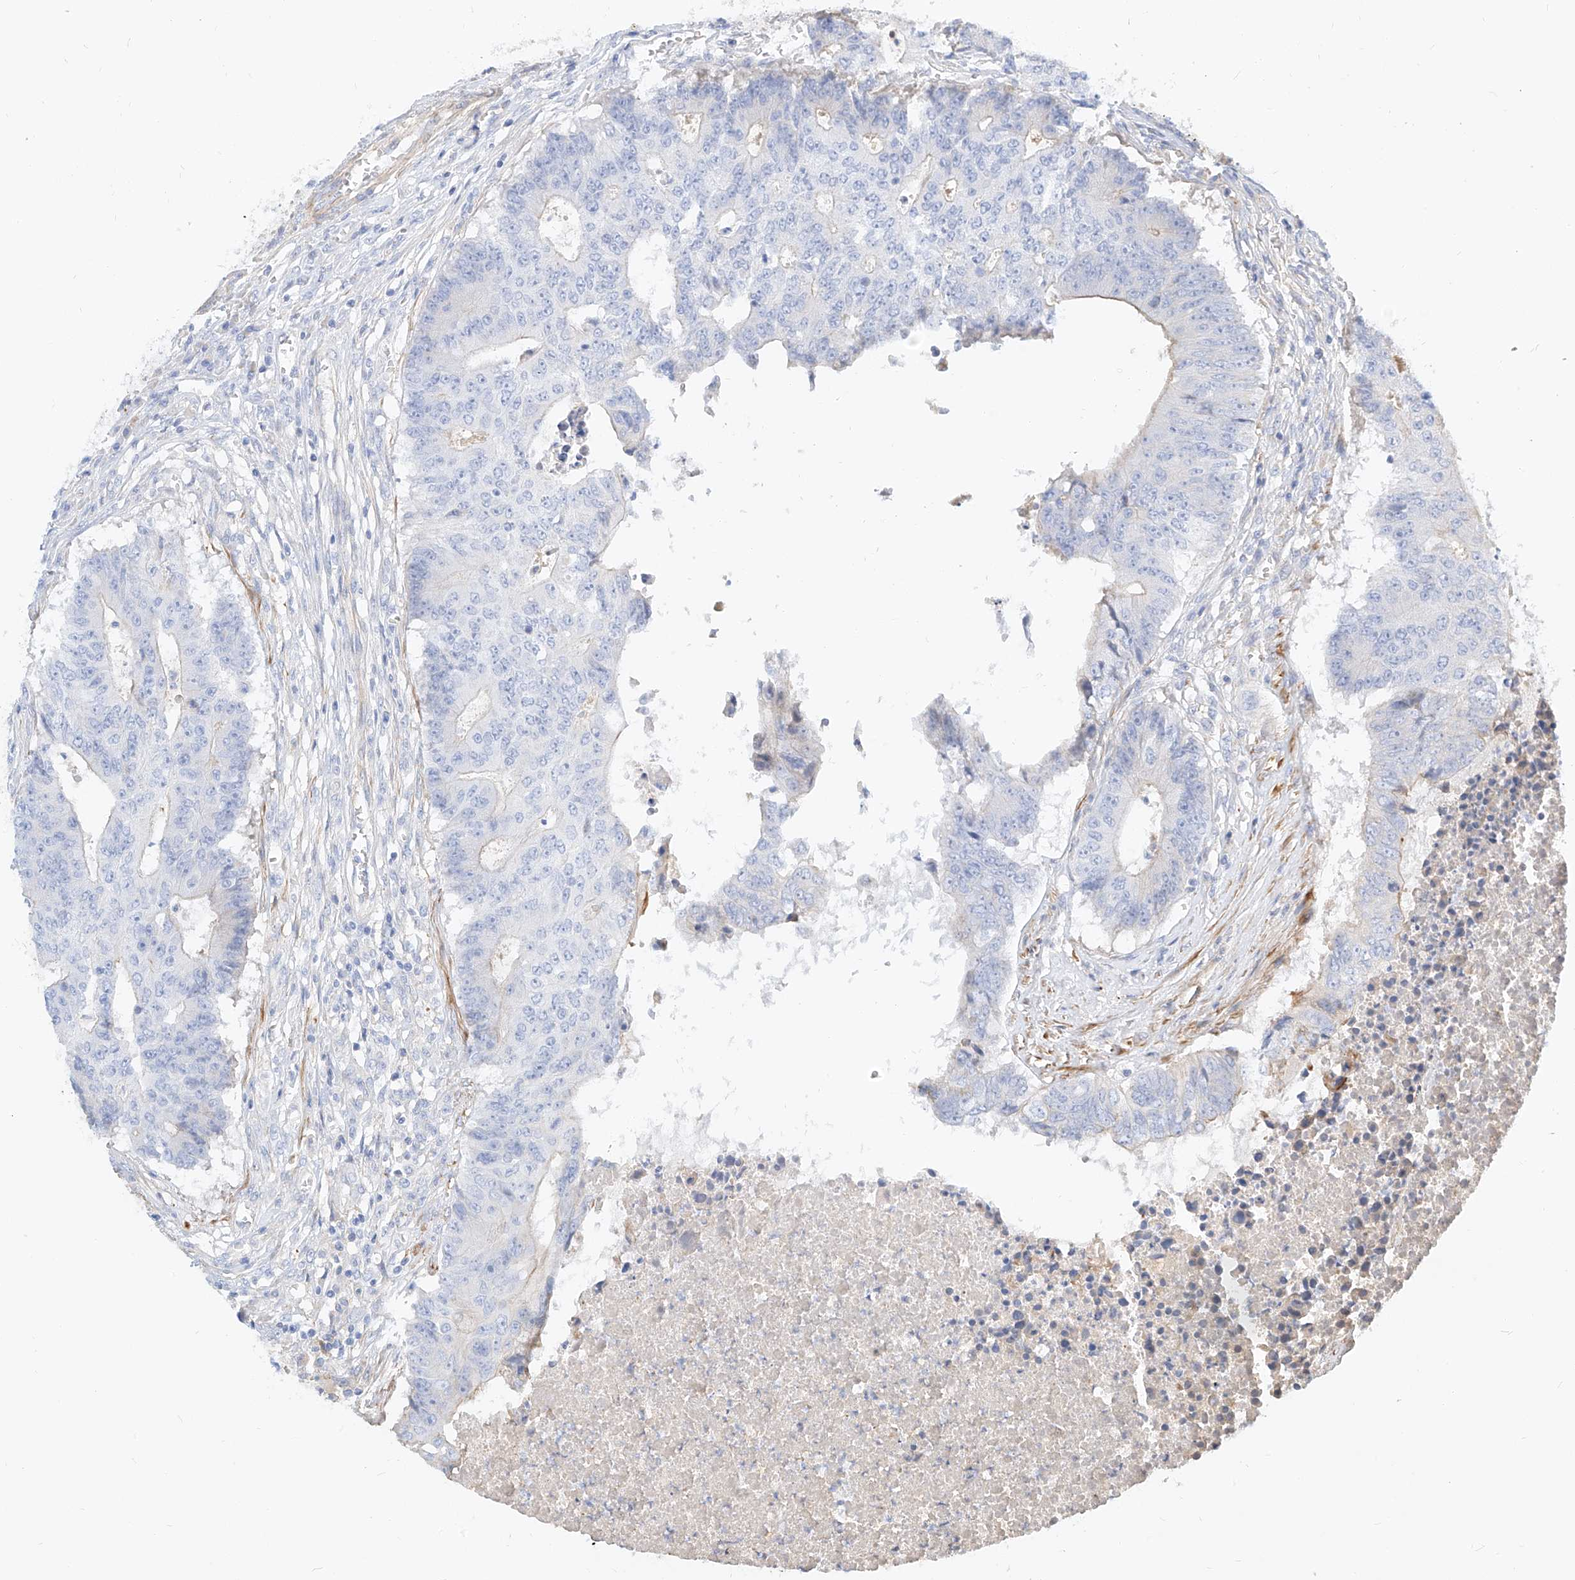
{"staining": {"intensity": "negative", "quantity": "none", "location": "none"}, "tissue": "colorectal cancer", "cell_type": "Tumor cells", "image_type": "cancer", "snomed": [{"axis": "morphology", "description": "Adenocarcinoma, NOS"}, {"axis": "topography", "description": "Colon"}], "caption": "Tumor cells are negative for protein expression in human colorectal adenocarcinoma.", "gene": "KCNH5", "patient": {"sex": "male", "age": 87}}